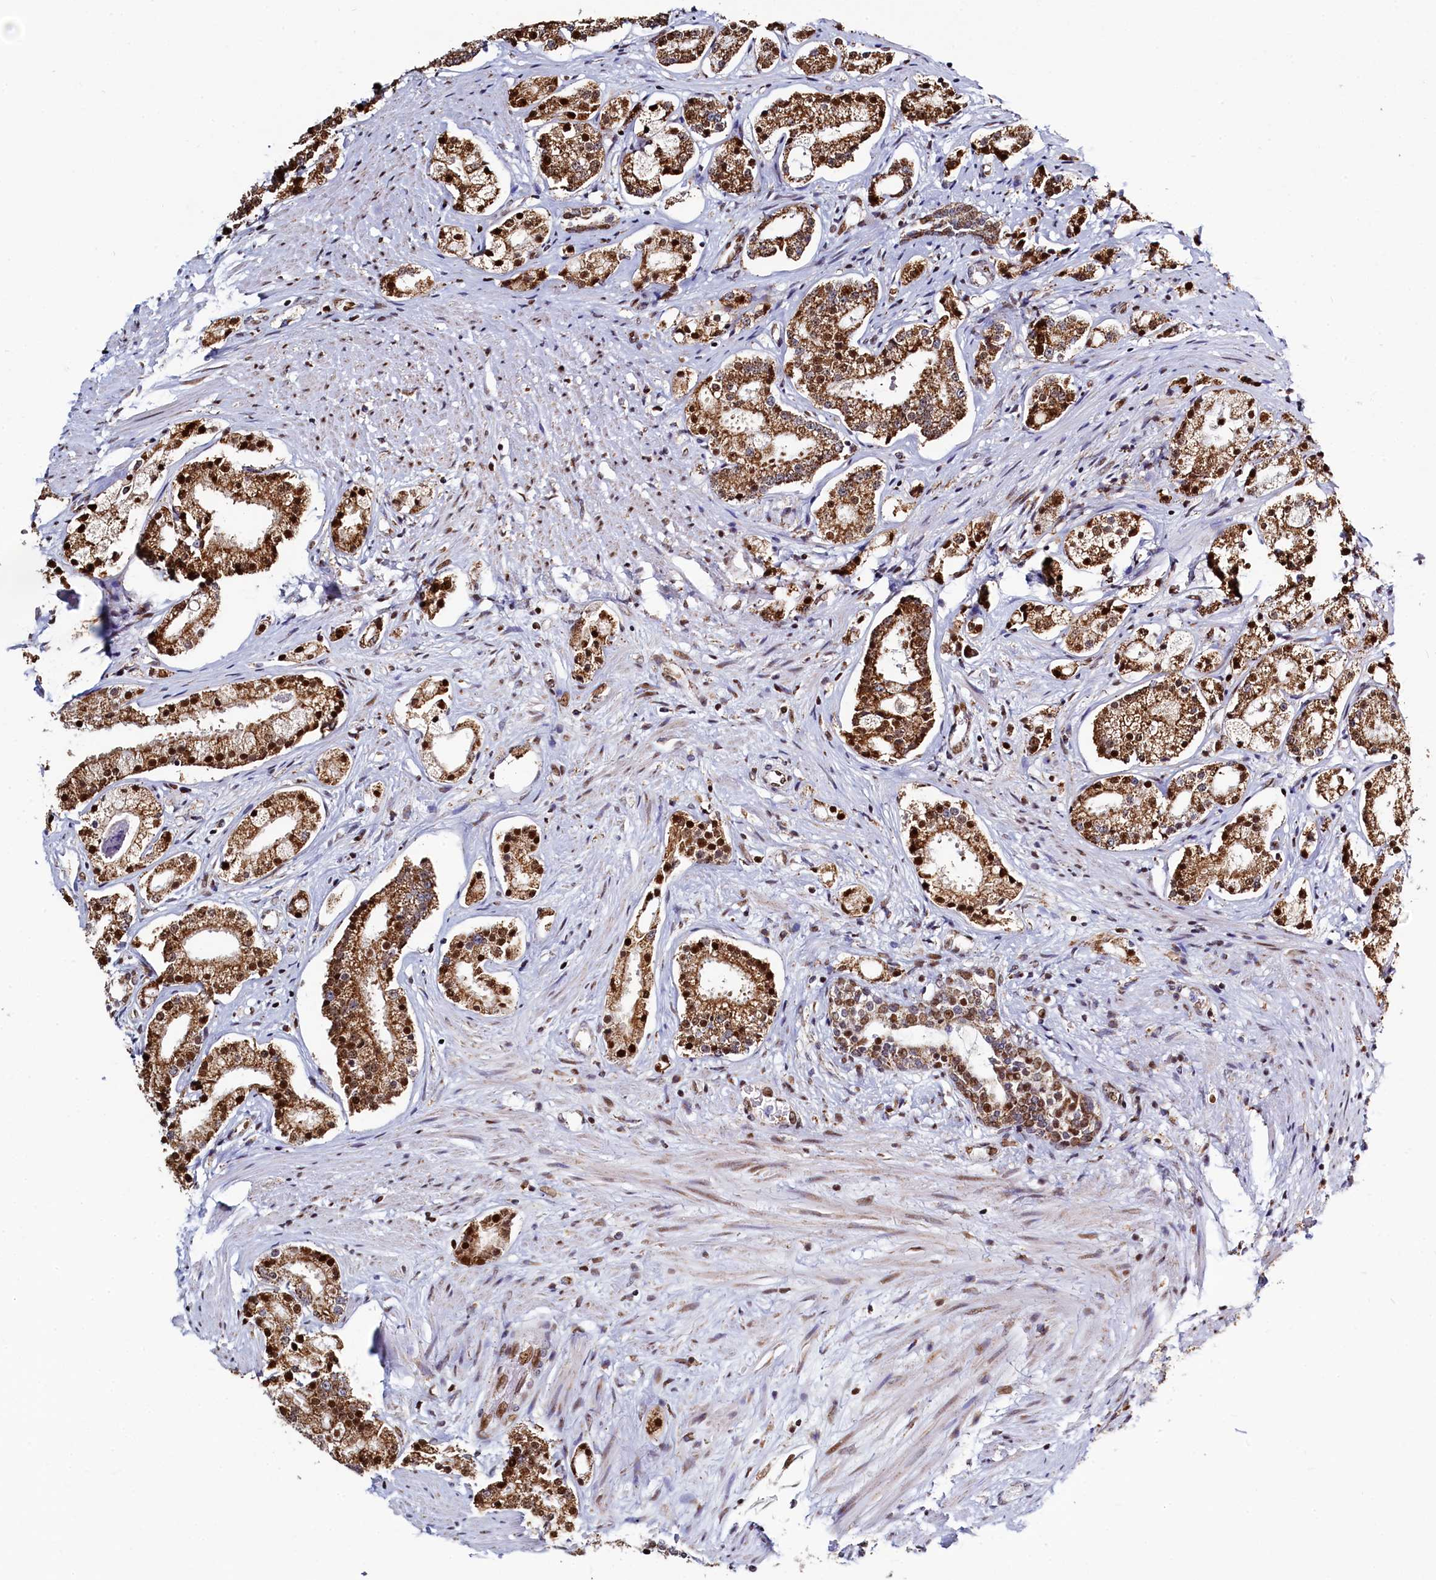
{"staining": {"intensity": "strong", "quantity": ">75%", "location": "cytoplasmic/membranous,nuclear"}, "tissue": "prostate cancer", "cell_type": "Tumor cells", "image_type": "cancer", "snomed": [{"axis": "morphology", "description": "Adenocarcinoma, High grade"}, {"axis": "topography", "description": "Prostate"}], "caption": "Protein analysis of prostate cancer (adenocarcinoma (high-grade)) tissue demonstrates strong cytoplasmic/membranous and nuclear expression in approximately >75% of tumor cells.", "gene": "HDGFL3", "patient": {"sex": "male", "age": 69}}